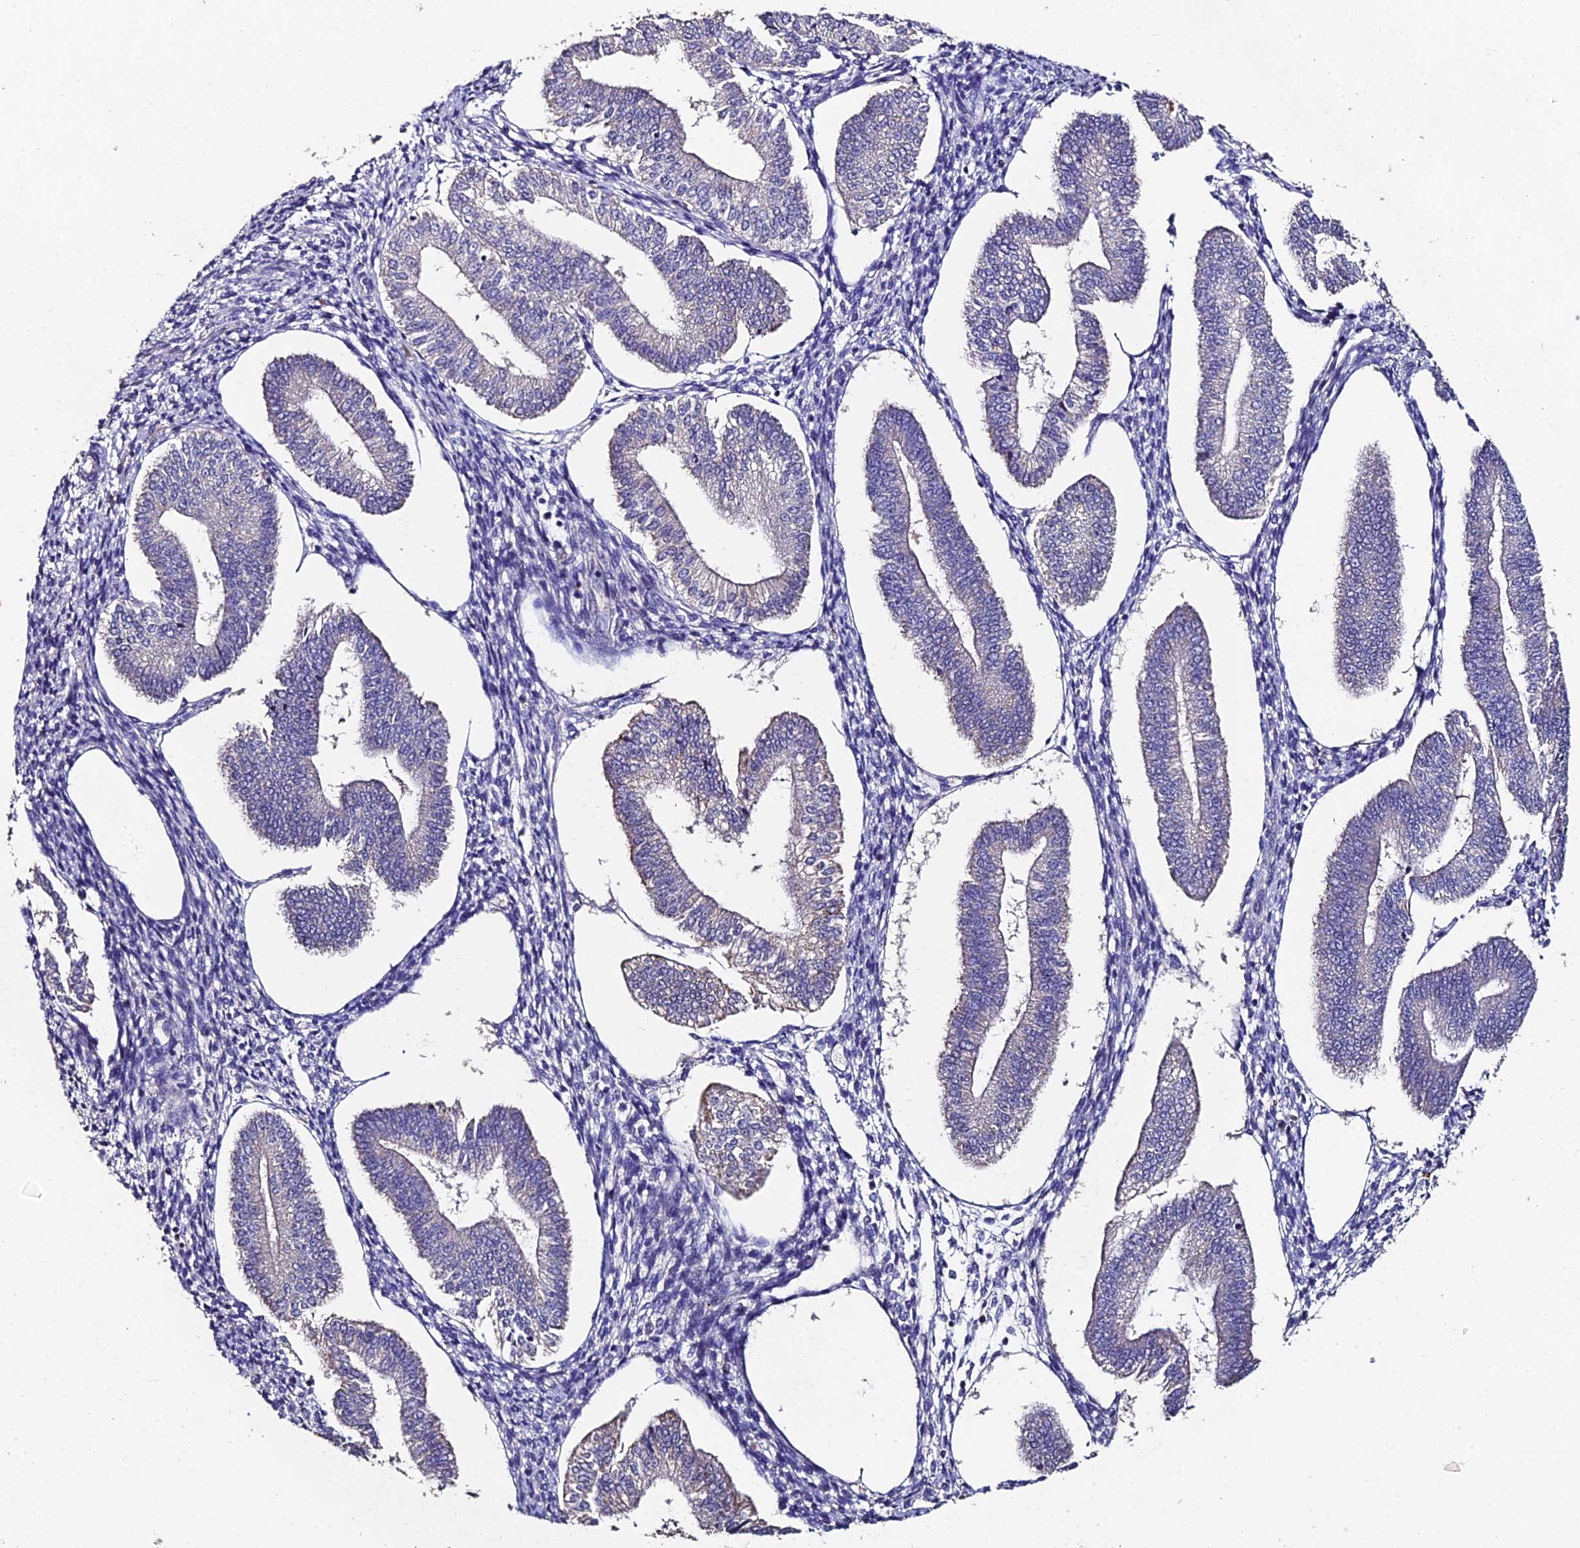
{"staining": {"intensity": "negative", "quantity": "none", "location": "none"}, "tissue": "endometrium", "cell_type": "Cells in endometrial stroma", "image_type": "normal", "snomed": [{"axis": "morphology", "description": "Normal tissue, NOS"}, {"axis": "topography", "description": "Endometrium"}], "caption": "This is a histopathology image of immunohistochemistry (IHC) staining of unremarkable endometrium, which shows no staining in cells in endometrial stroma.", "gene": "ESRRG", "patient": {"sex": "female", "age": 34}}